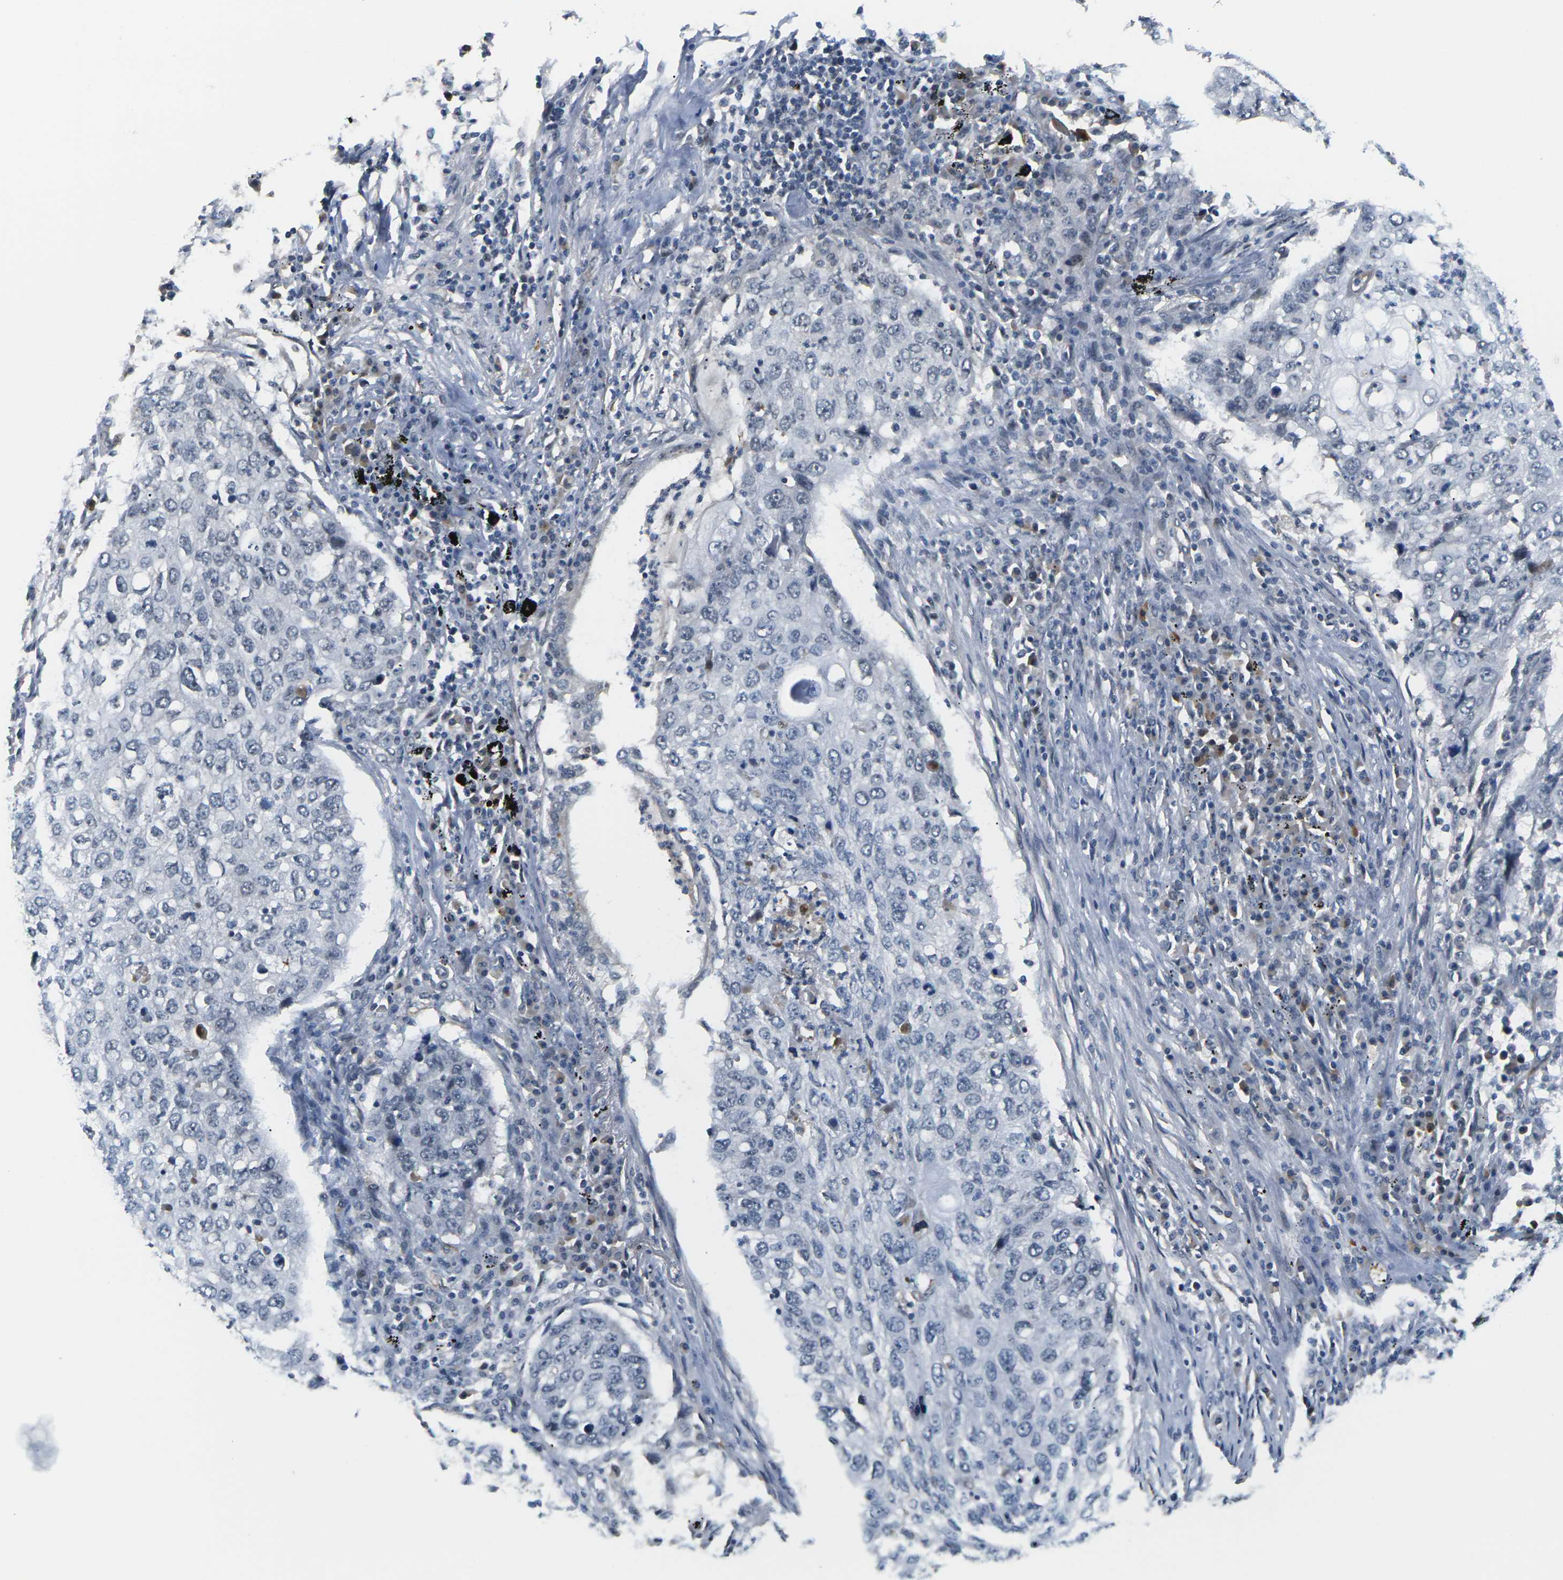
{"staining": {"intensity": "negative", "quantity": "none", "location": "none"}, "tissue": "lung cancer", "cell_type": "Tumor cells", "image_type": "cancer", "snomed": [{"axis": "morphology", "description": "Squamous cell carcinoma, NOS"}, {"axis": "topography", "description": "Lung"}], "caption": "DAB immunohistochemical staining of human lung squamous cell carcinoma demonstrates no significant positivity in tumor cells.", "gene": "PKP2", "patient": {"sex": "female", "age": 63}}